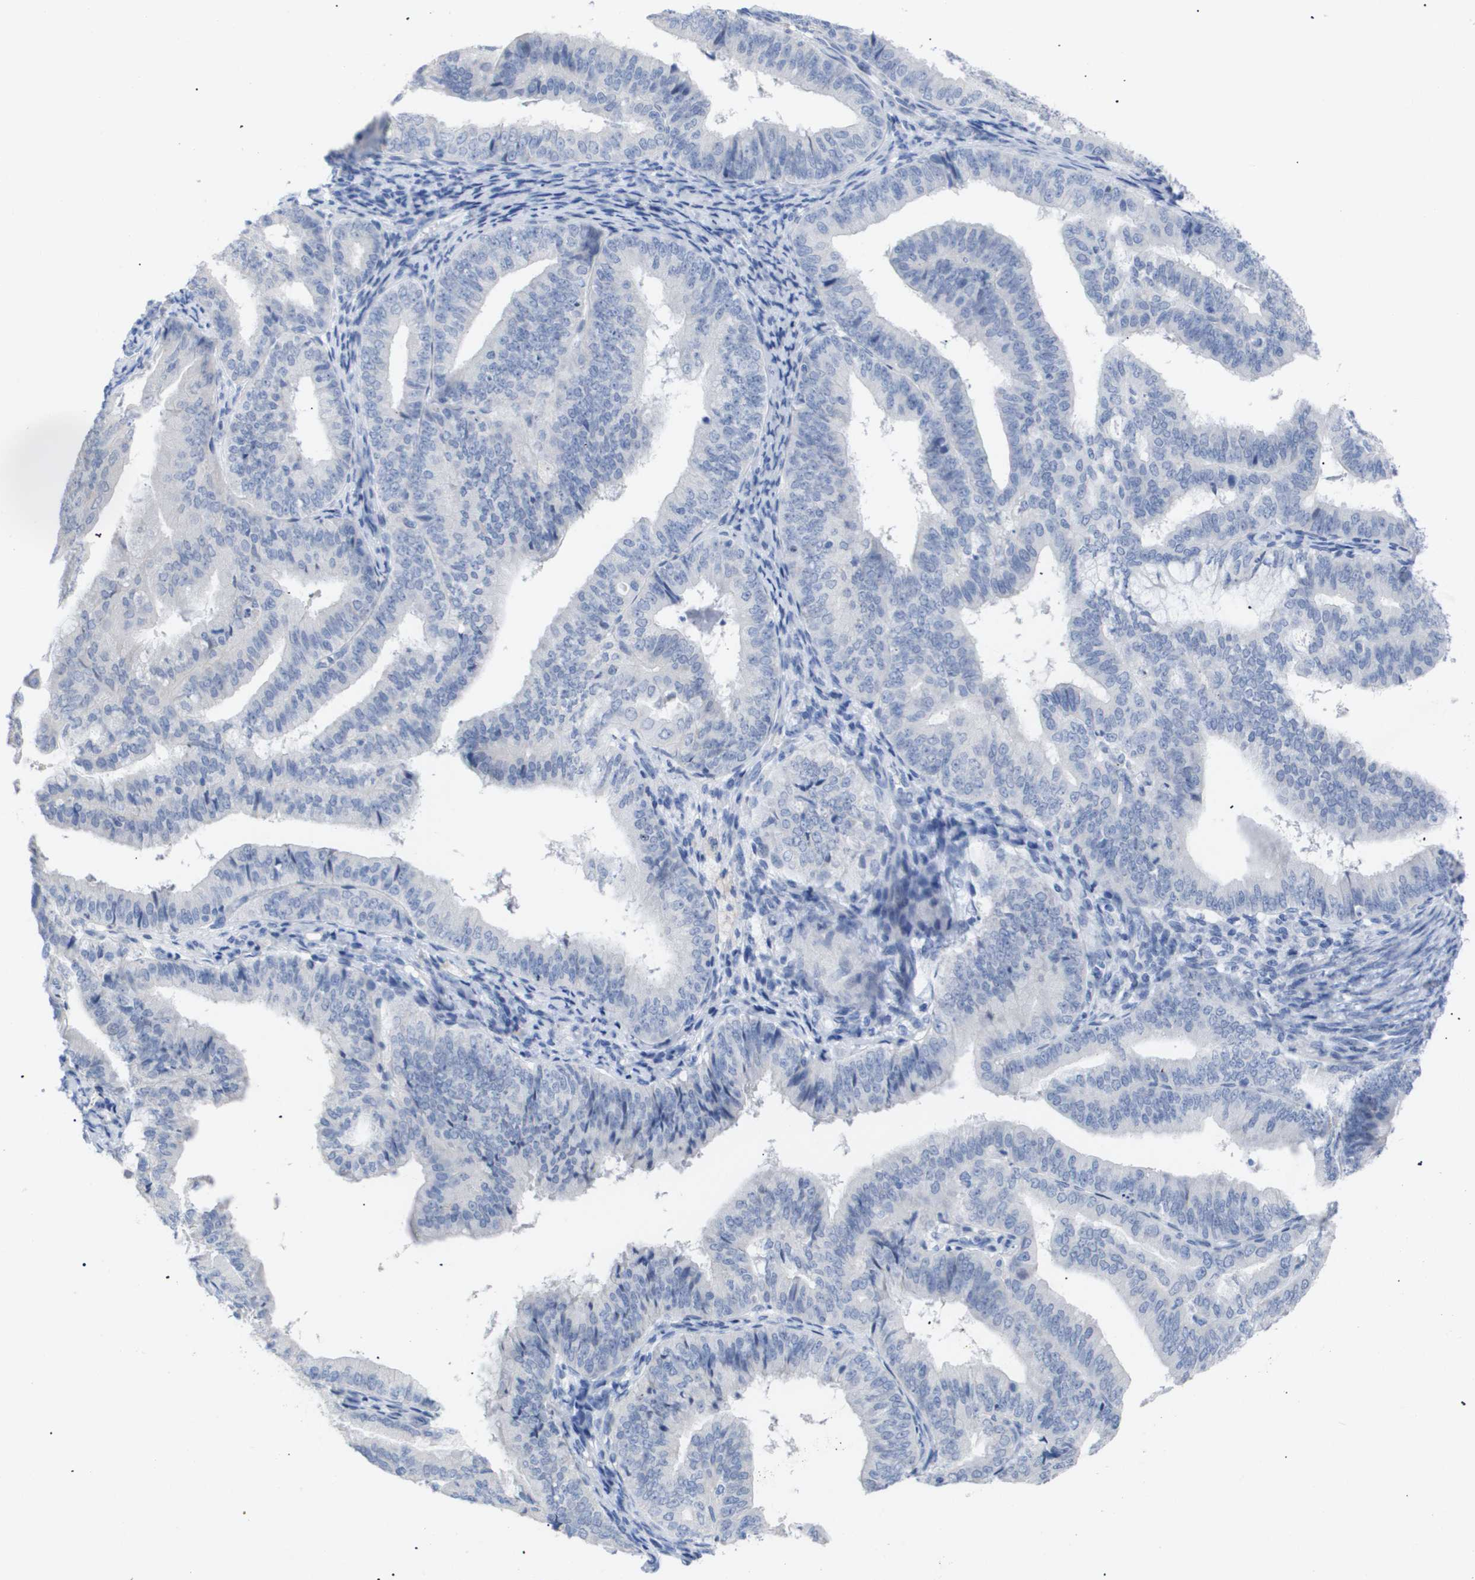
{"staining": {"intensity": "negative", "quantity": "none", "location": "none"}, "tissue": "endometrial cancer", "cell_type": "Tumor cells", "image_type": "cancer", "snomed": [{"axis": "morphology", "description": "Adenocarcinoma, NOS"}, {"axis": "topography", "description": "Endometrium"}], "caption": "This is a histopathology image of immunohistochemistry staining of endometrial cancer, which shows no expression in tumor cells.", "gene": "CAV3", "patient": {"sex": "female", "age": 63}}